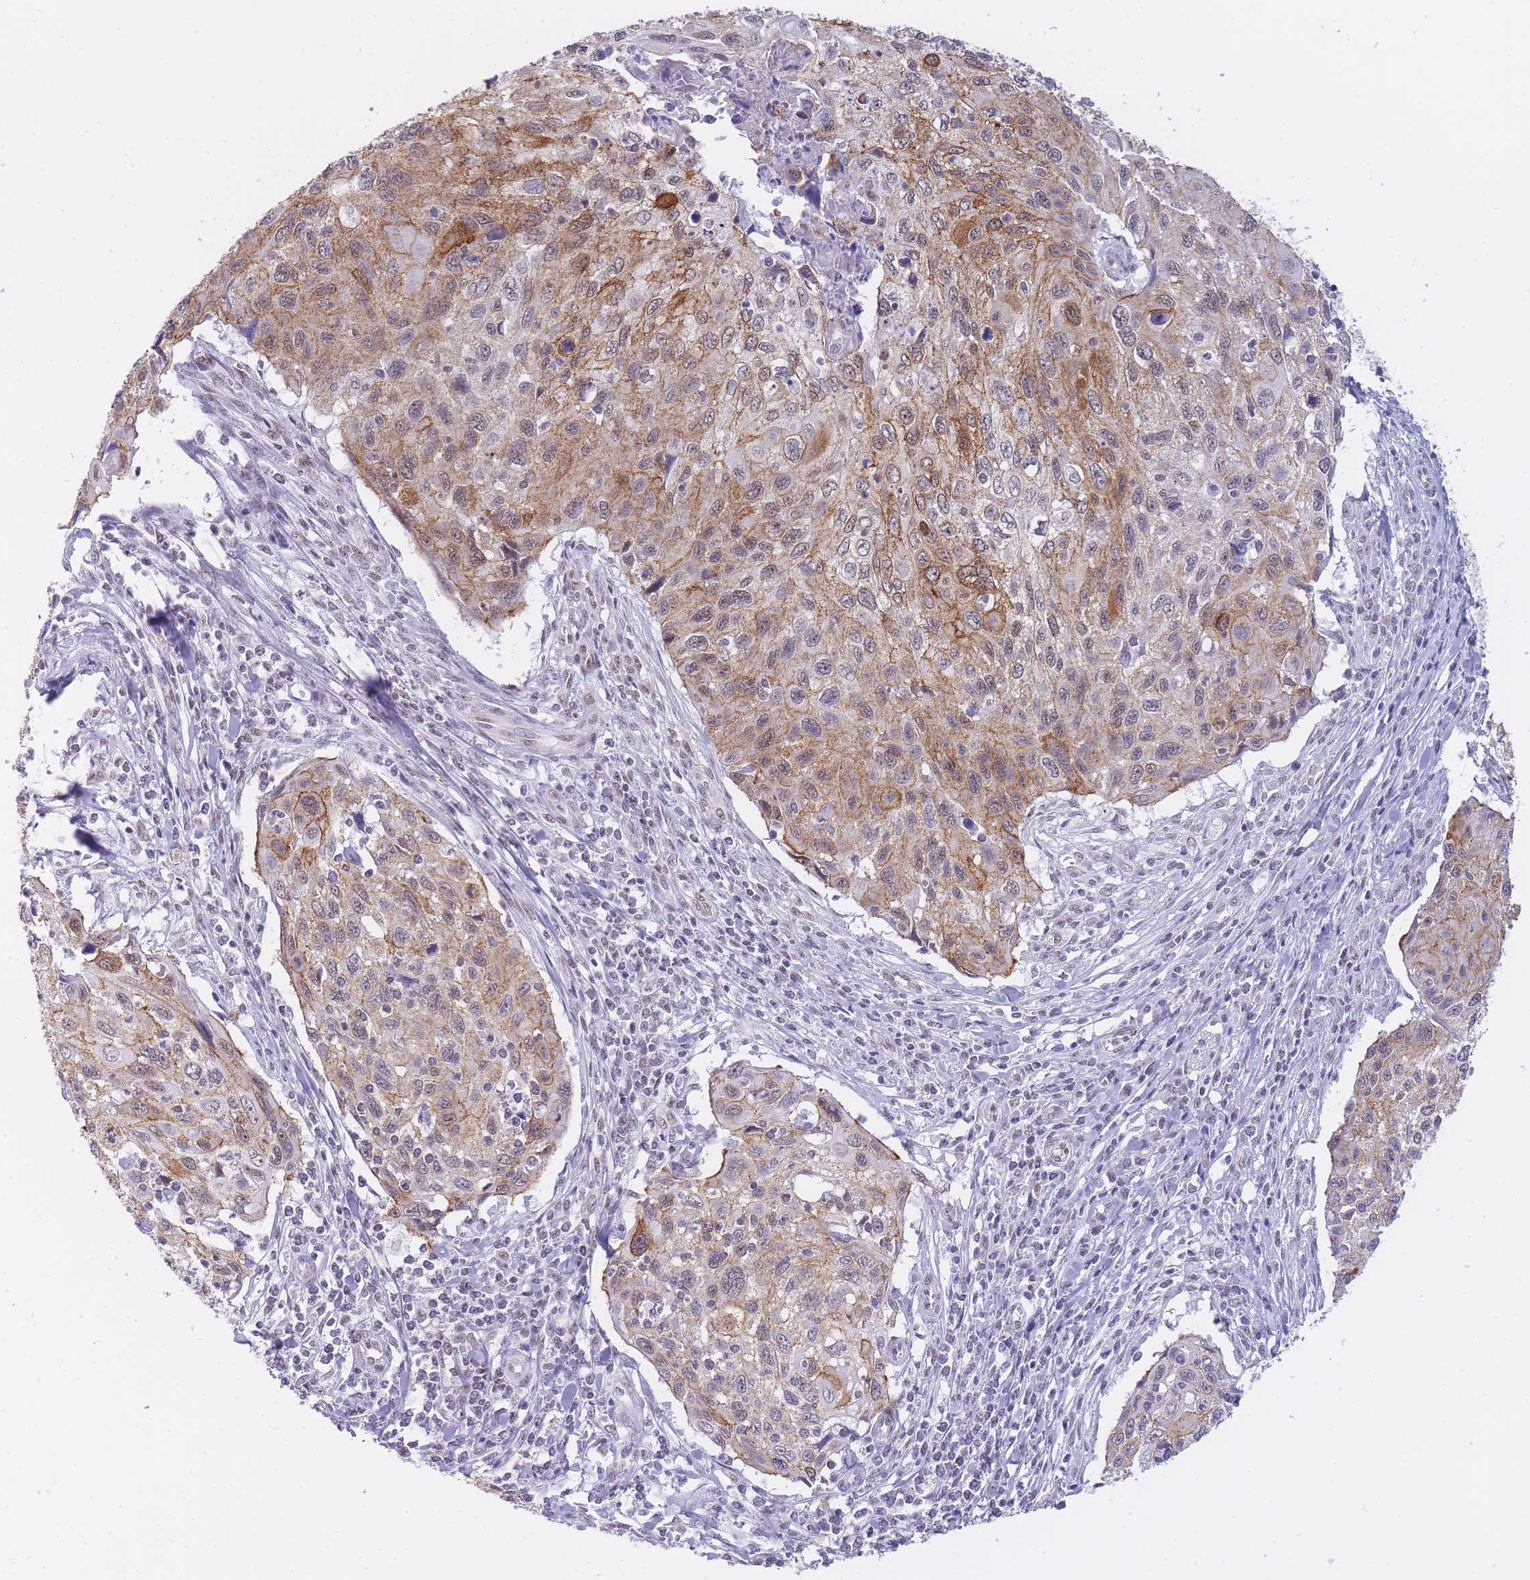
{"staining": {"intensity": "strong", "quantity": ">75%", "location": "cytoplasmic/membranous,nuclear"}, "tissue": "cervical cancer", "cell_type": "Tumor cells", "image_type": "cancer", "snomed": [{"axis": "morphology", "description": "Squamous cell carcinoma, NOS"}, {"axis": "topography", "description": "Cervix"}], "caption": "Protein staining of cervical cancer (squamous cell carcinoma) tissue exhibits strong cytoplasmic/membranous and nuclear positivity in approximately >75% of tumor cells. Nuclei are stained in blue.", "gene": "FRAT2", "patient": {"sex": "female", "age": 70}}